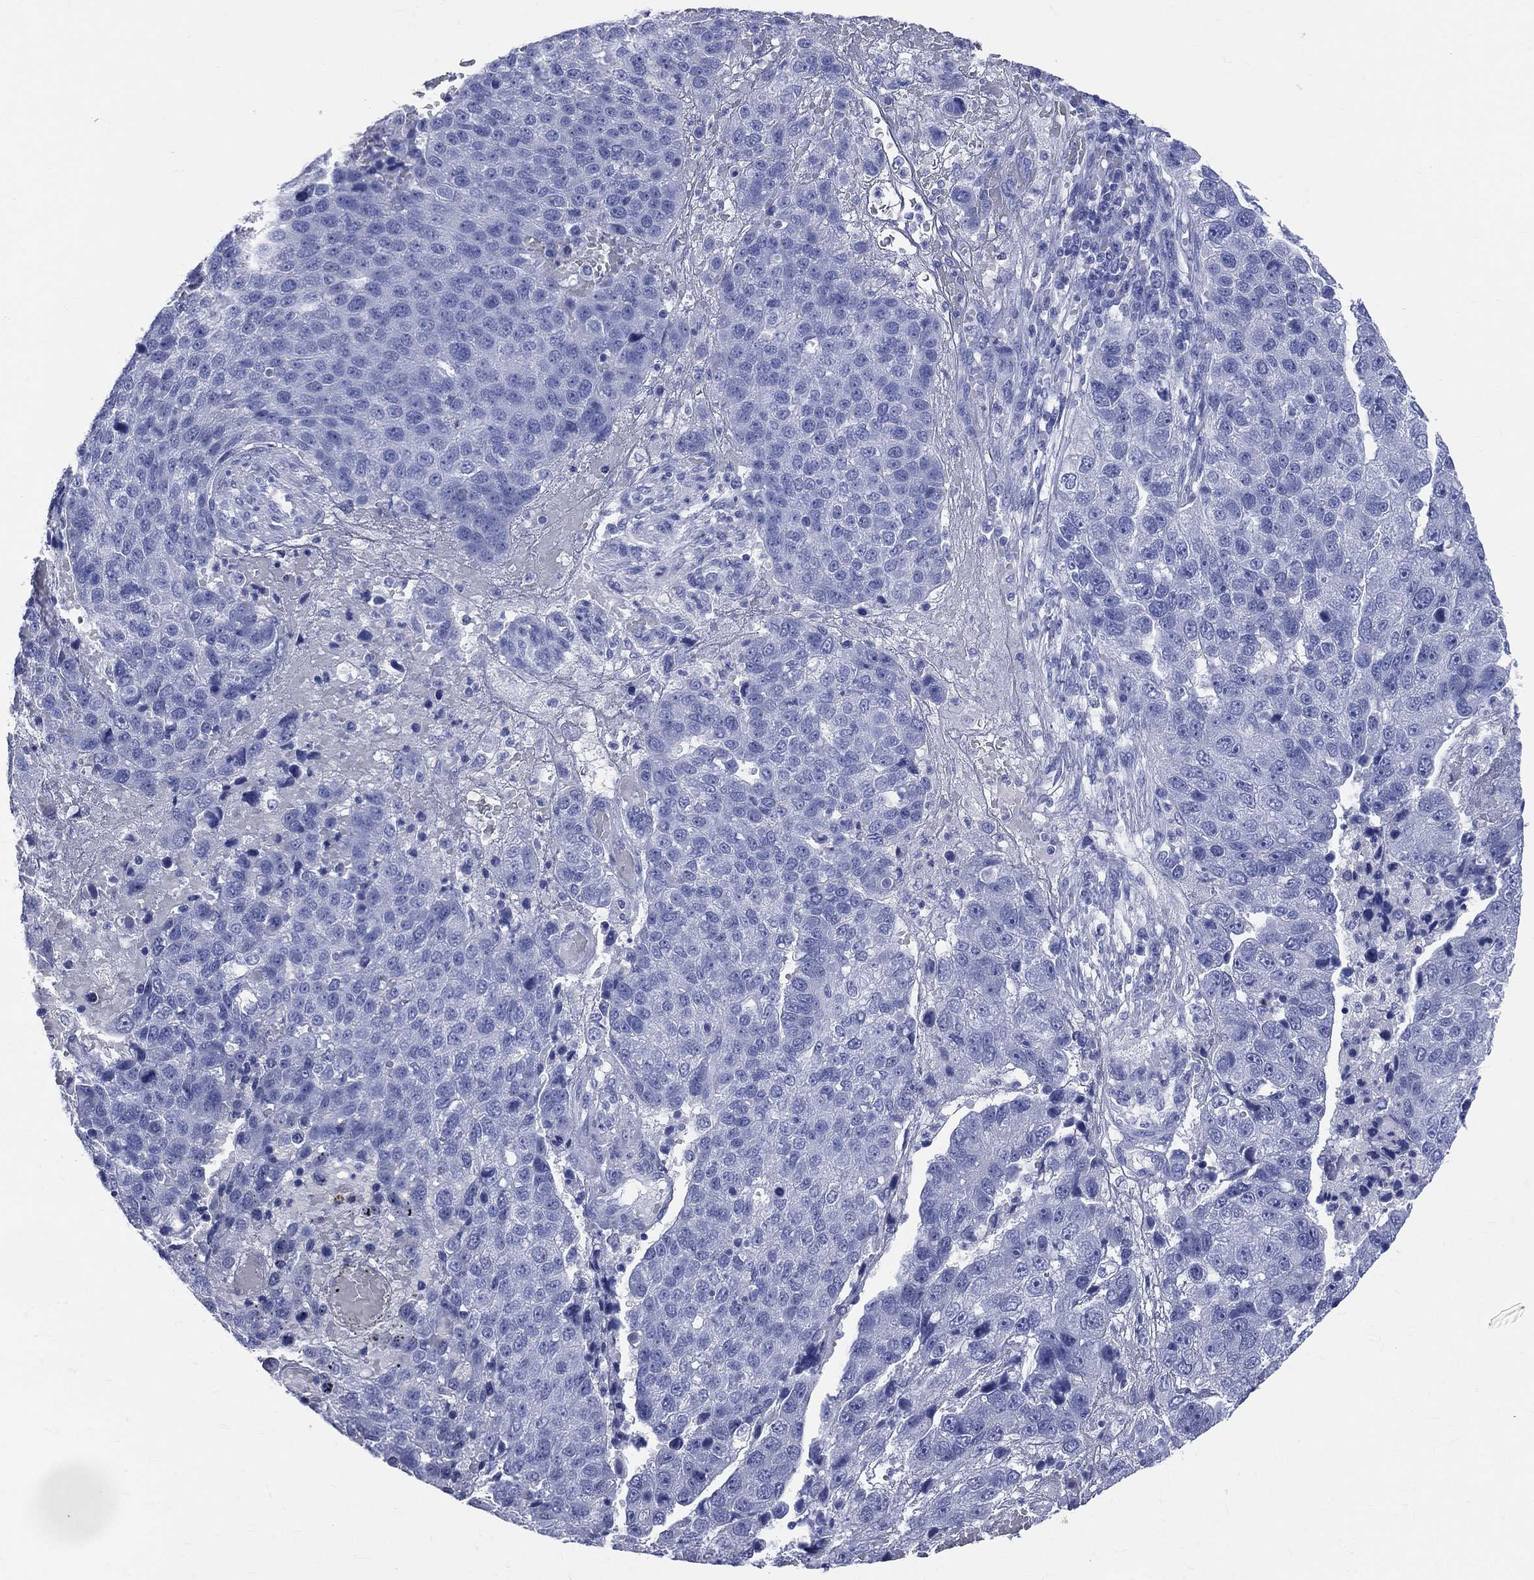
{"staining": {"intensity": "negative", "quantity": "none", "location": "none"}, "tissue": "pancreatic cancer", "cell_type": "Tumor cells", "image_type": "cancer", "snomed": [{"axis": "morphology", "description": "Adenocarcinoma, NOS"}, {"axis": "topography", "description": "Pancreas"}], "caption": "Immunohistochemistry (IHC) photomicrograph of neoplastic tissue: human adenocarcinoma (pancreatic) stained with DAB reveals no significant protein expression in tumor cells.", "gene": "SYP", "patient": {"sex": "female", "age": 61}}